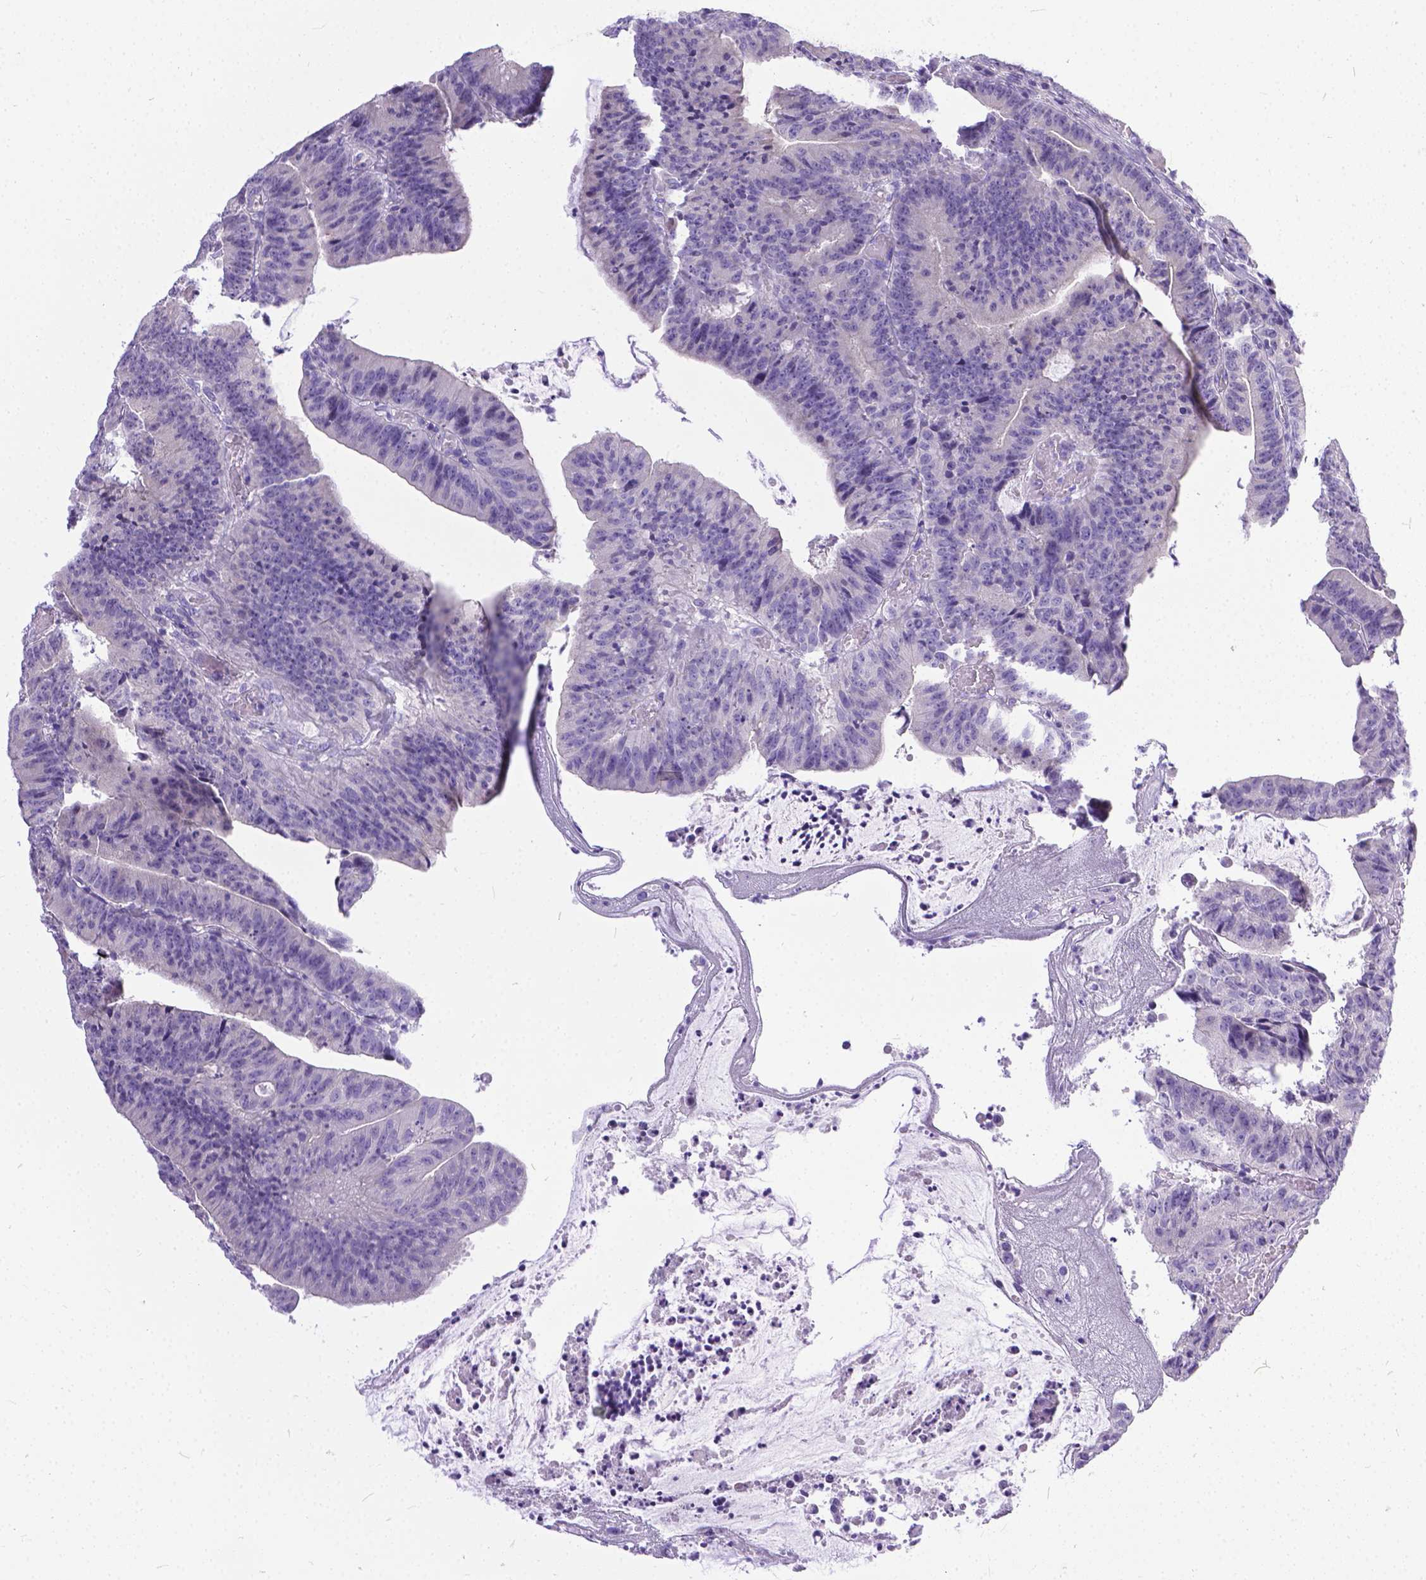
{"staining": {"intensity": "negative", "quantity": "none", "location": "none"}, "tissue": "colorectal cancer", "cell_type": "Tumor cells", "image_type": "cancer", "snomed": [{"axis": "morphology", "description": "Adenocarcinoma, NOS"}, {"axis": "topography", "description": "Colon"}], "caption": "The image exhibits no staining of tumor cells in colorectal cancer (adenocarcinoma). The staining is performed using DAB brown chromogen with nuclei counter-stained in using hematoxylin.", "gene": "TTLL6", "patient": {"sex": "female", "age": 78}}